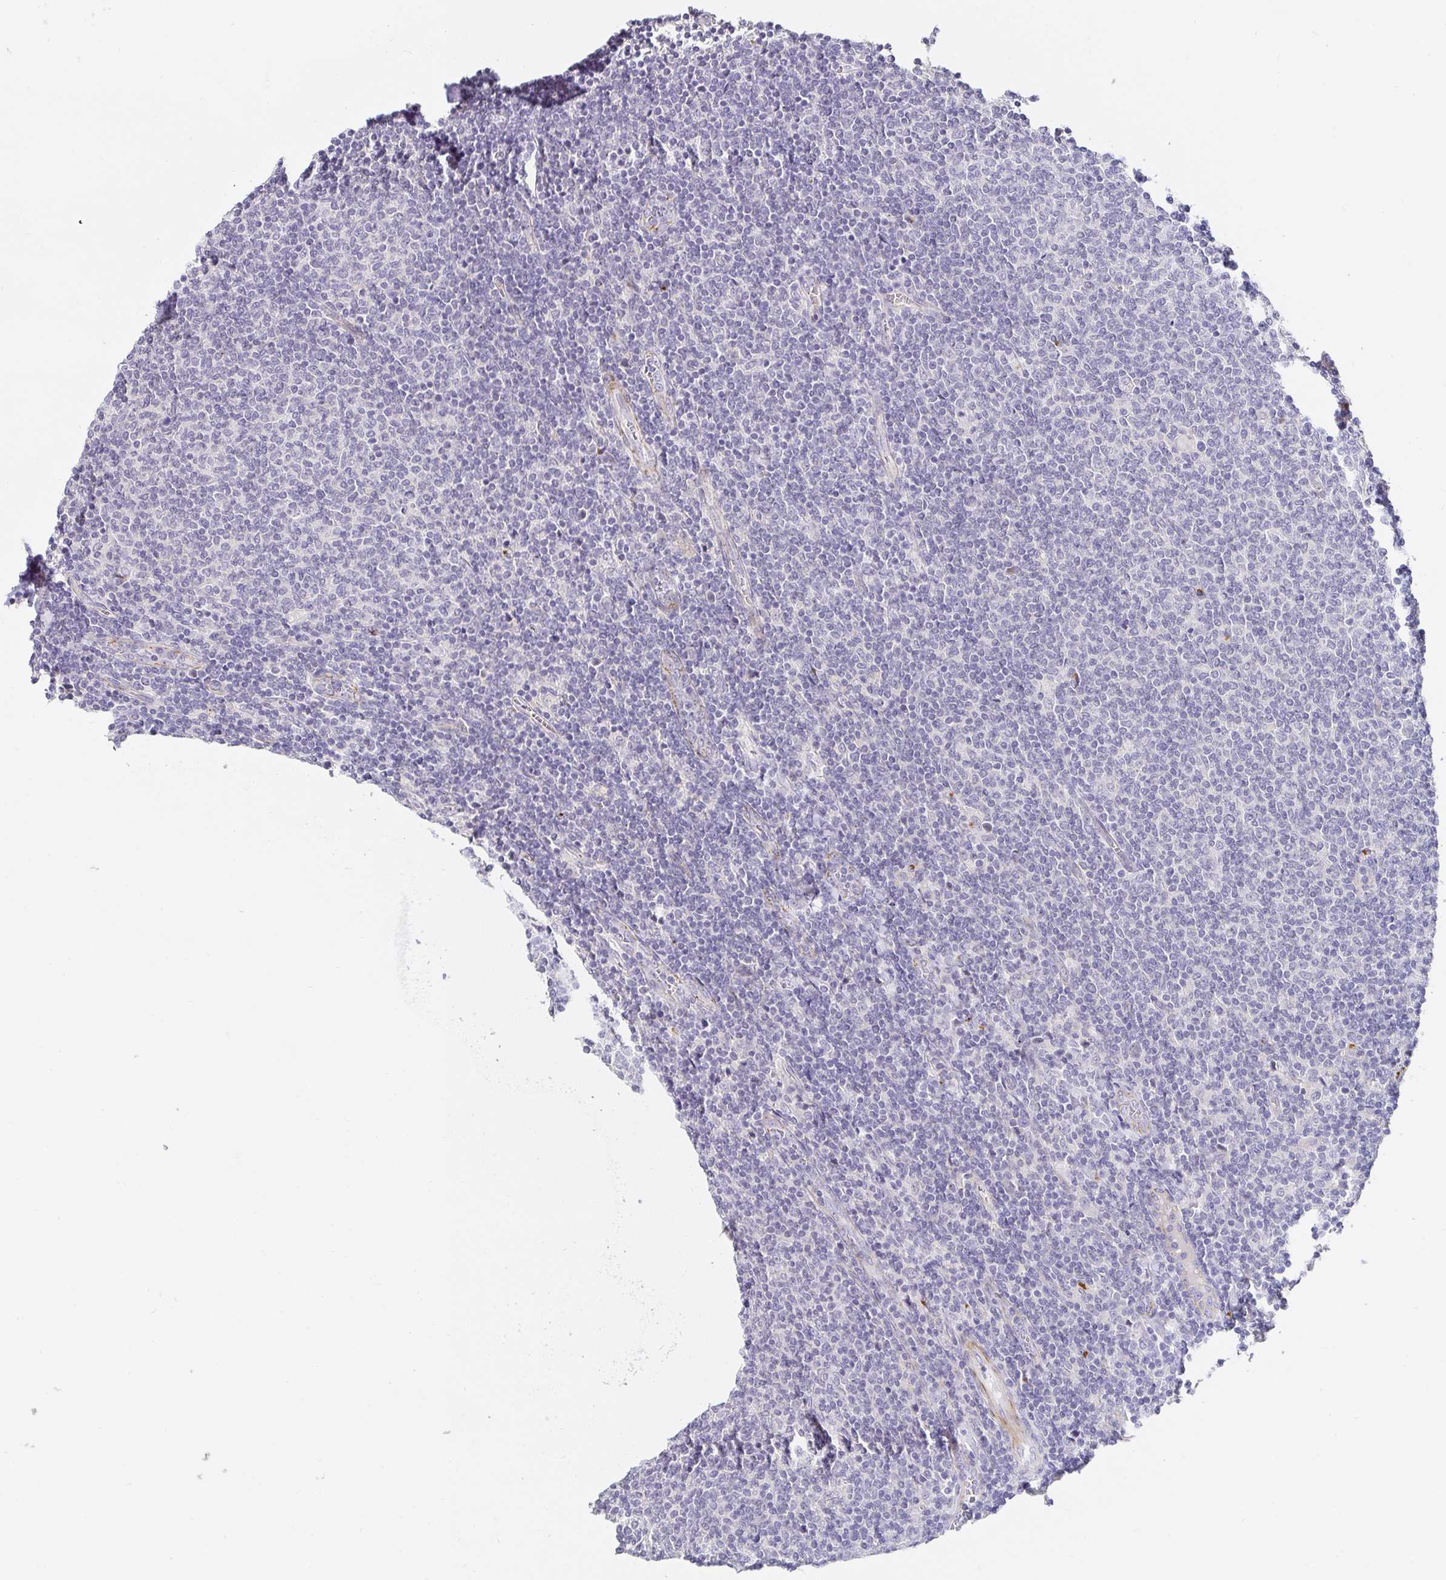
{"staining": {"intensity": "negative", "quantity": "none", "location": "none"}, "tissue": "lymphoma", "cell_type": "Tumor cells", "image_type": "cancer", "snomed": [{"axis": "morphology", "description": "Malignant lymphoma, non-Hodgkin's type, Low grade"}, {"axis": "topography", "description": "Lymph node"}], "caption": "IHC photomicrograph of neoplastic tissue: lymphoma stained with DAB (3,3'-diaminobenzidine) demonstrates no significant protein staining in tumor cells.", "gene": "PDX1", "patient": {"sex": "male", "age": 52}}